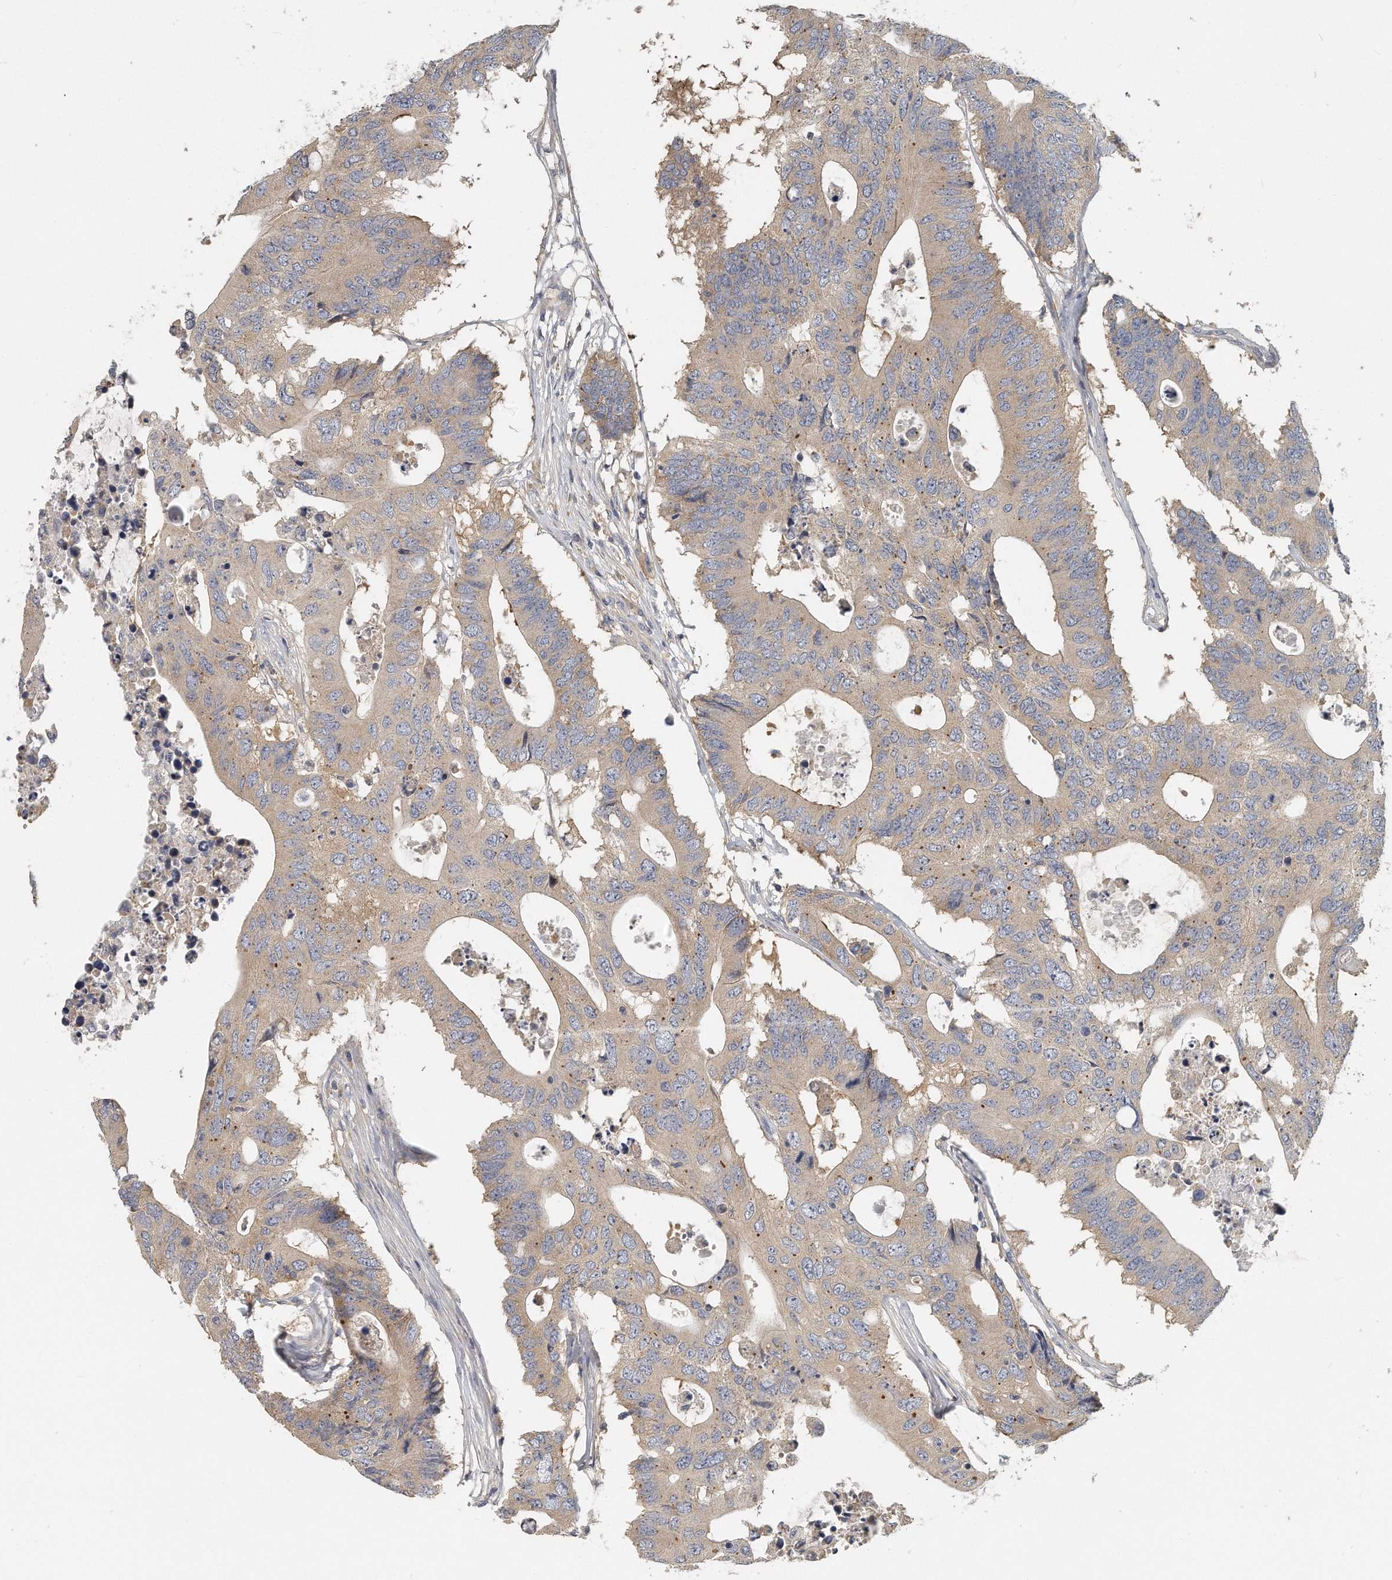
{"staining": {"intensity": "weak", "quantity": ">75%", "location": "cytoplasmic/membranous"}, "tissue": "colorectal cancer", "cell_type": "Tumor cells", "image_type": "cancer", "snomed": [{"axis": "morphology", "description": "Adenocarcinoma, NOS"}, {"axis": "topography", "description": "Colon"}], "caption": "Weak cytoplasmic/membranous protein staining is seen in approximately >75% of tumor cells in colorectal adenocarcinoma.", "gene": "EIF3I", "patient": {"sex": "male", "age": 71}}